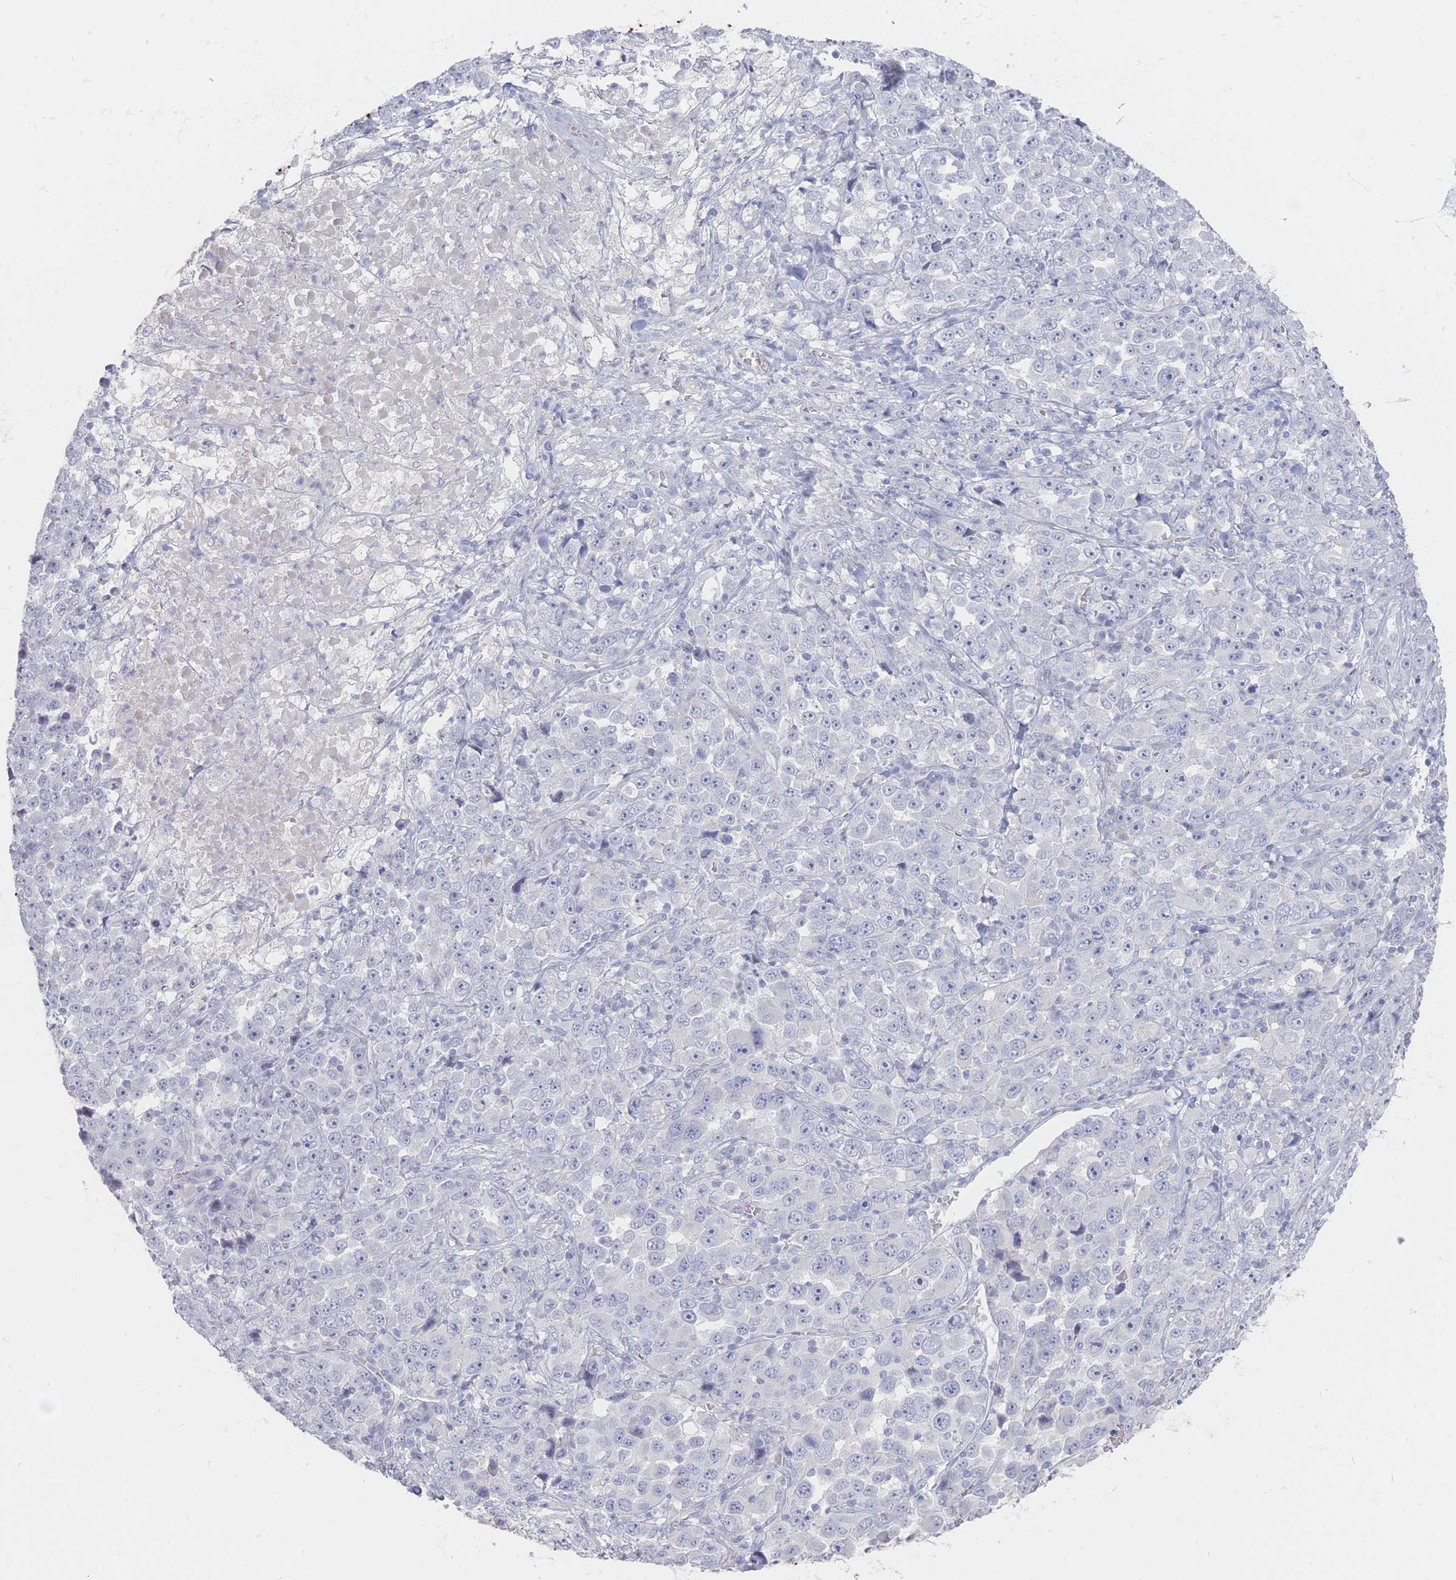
{"staining": {"intensity": "negative", "quantity": "none", "location": "none"}, "tissue": "stomach cancer", "cell_type": "Tumor cells", "image_type": "cancer", "snomed": [{"axis": "morphology", "description": "Normal tissue, NOS"}, {"axis": "morphology", "description": "Adenocarcinoma, NOS"}, {"axis": "topography", "description": "Stomach, upper"}, {"axis": "topography", "description": "Stomach"}], "caption": "A high-resolution micrograph shows immunohistochemistry (IHC) staining of stomach cancer (adenocarcinoma), which displays no significant expression in tumor cells.", "gene": "CD37", "patient": {"sex": "male", "age": 59}}